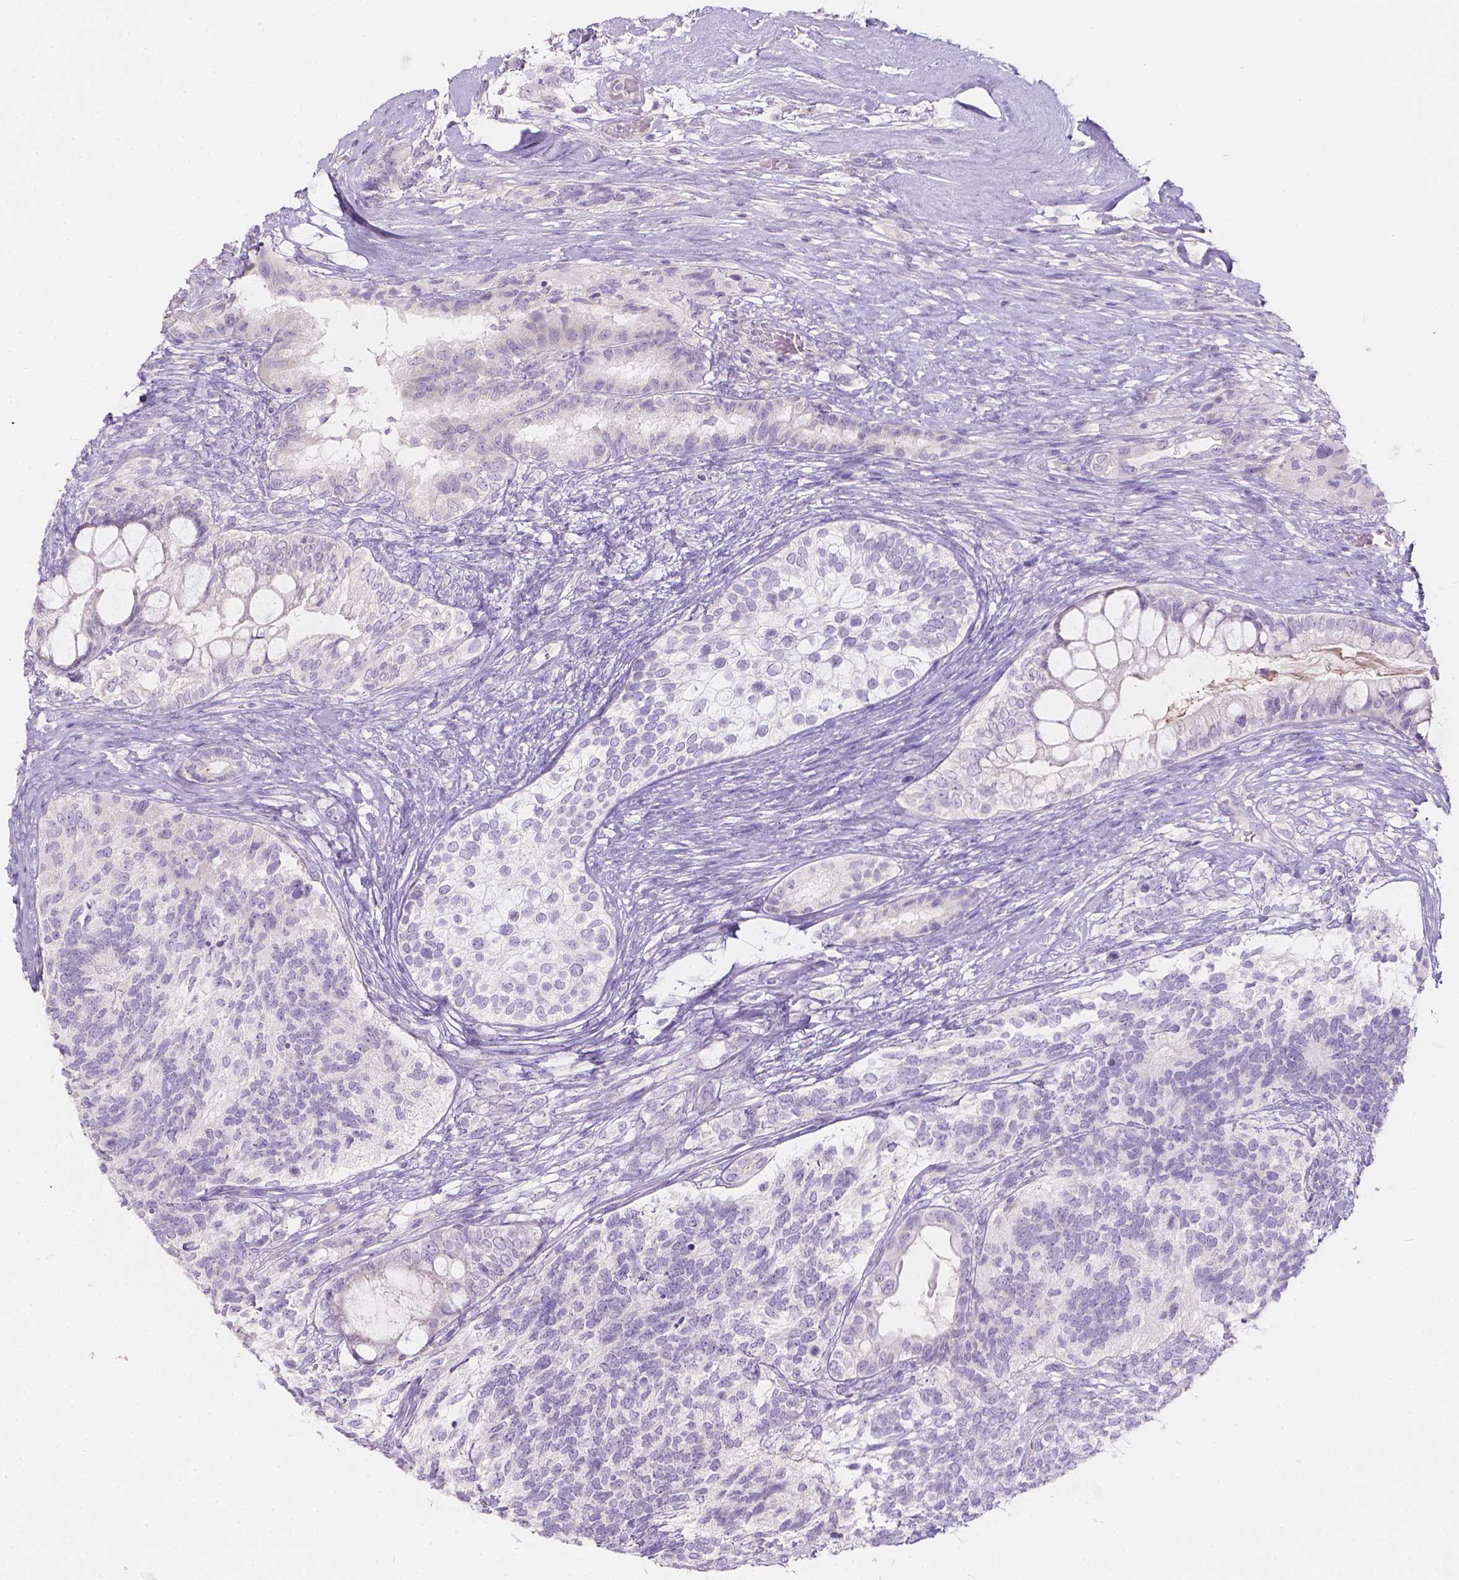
{"staining": {"intensity": "negative", "quantity": "none", "location": "none"}, "tissue": "testis cancer", "cell_type": "Tumor cells", "image_type": "cancer", "snomed": [{"axis": "morphology", "description": "Seminoma, NOS"}, {"axis": "morphology", "description": "Carcinoma, Embryonal, NOS"}, {"axis": "topography", "description": "Testis"}], "caption": "IHC histopathology image of human testis cancer (seminoma) stained for a protein (brown), which reveals no staining in tumor cells. Brightfield microscopy of immunohistochemistry (IHC) stained with DAB (brown) and hematoxylin (blue), captured at high magnification.", "gene": "HTN3", "patient": {"sex": "male", "age": 41}}